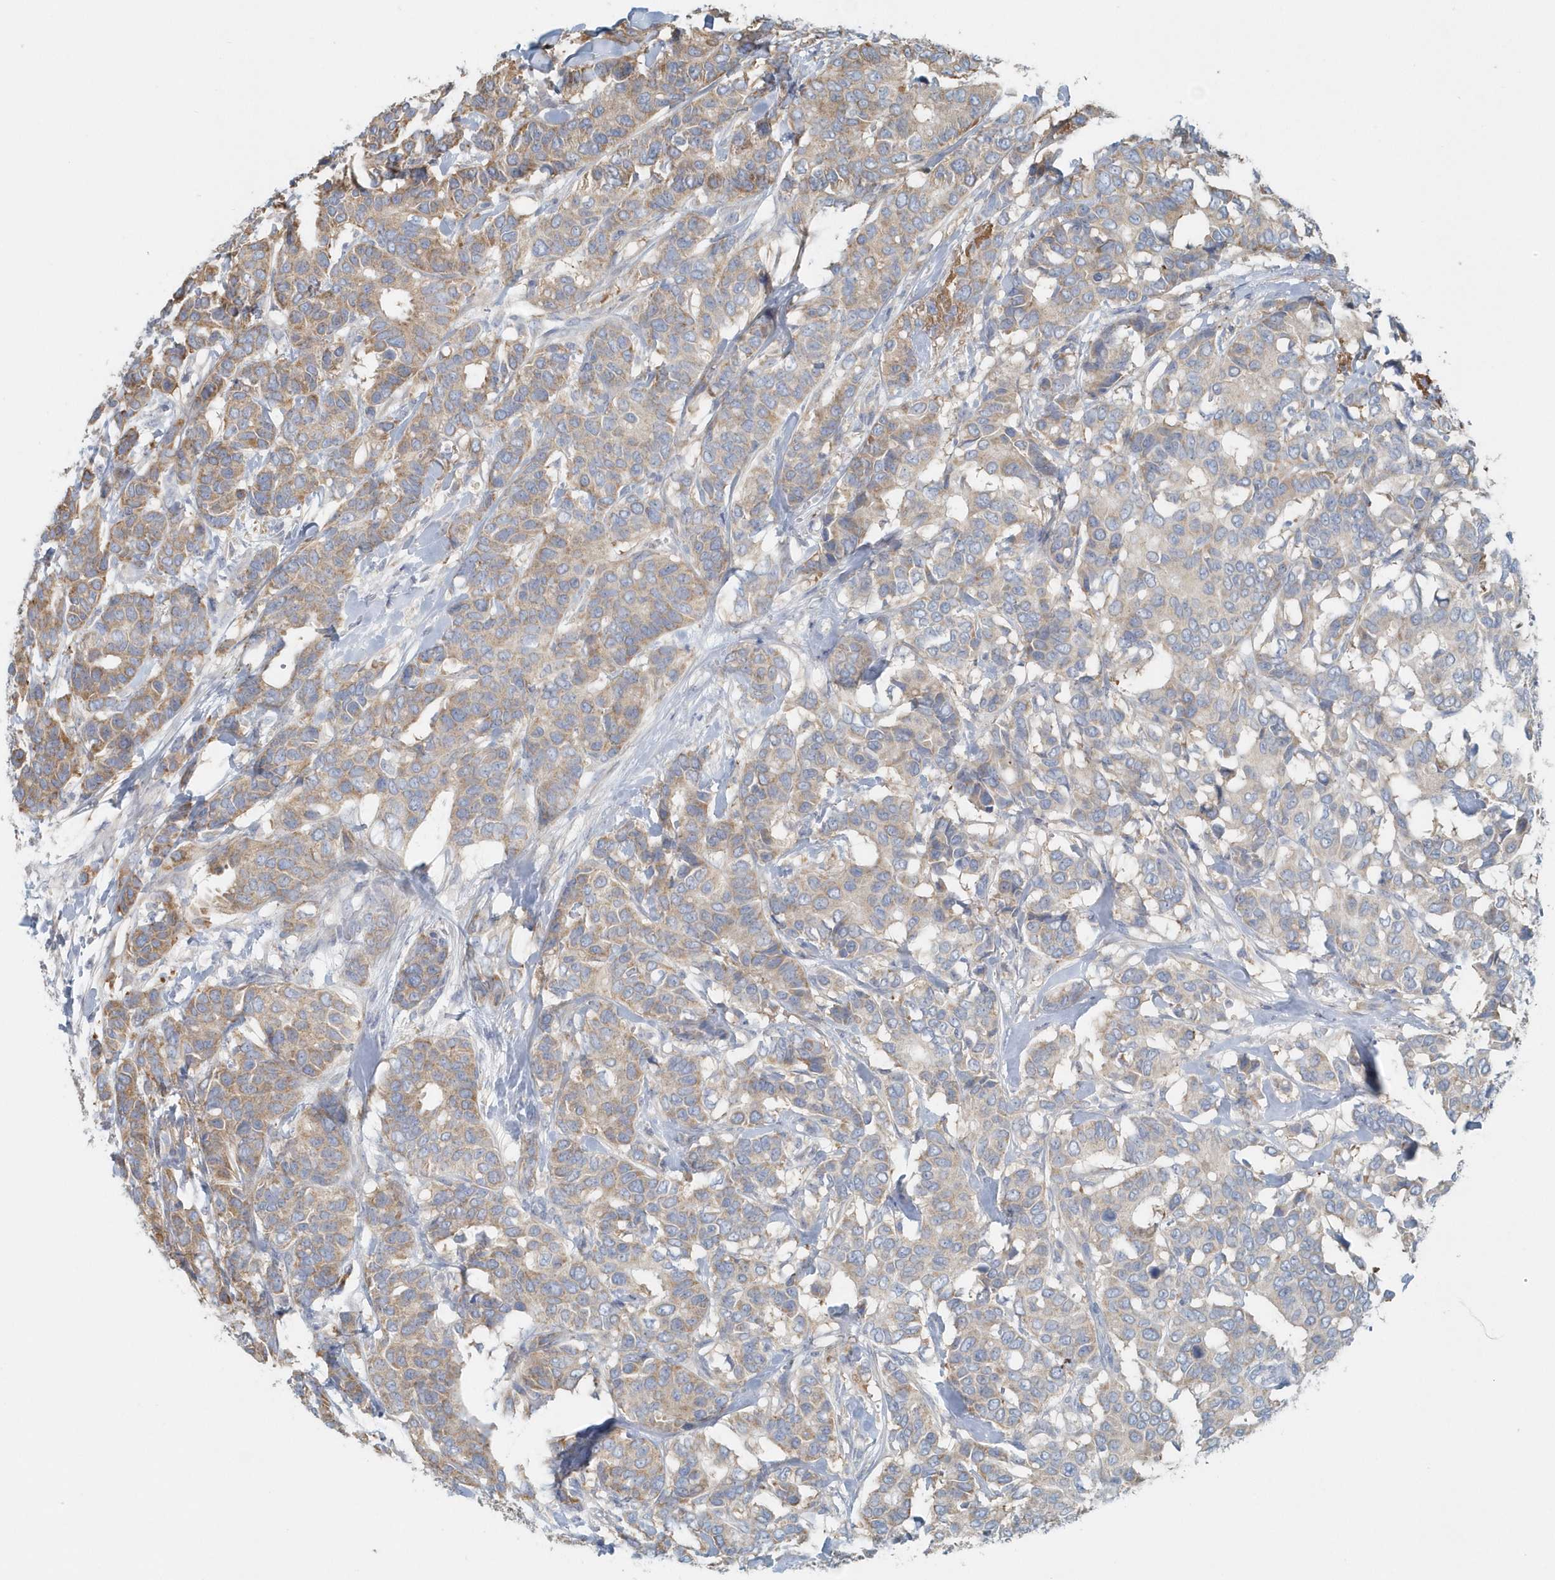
{"staining": {"intensity": "weak", "quantity": "25%-75%", "location": "cytoplasmic/membranous"}, "tissue": "breast cancer", "cell_type": "Tumor cells", "image_type": "cancer", "snomed": [{"axis": "morphology", "description": "Duct carcinoma"}, {"axis": "topography", "description": "Breast"}], "caption": "Immunohistochemical staining of human breast cancer (intraductal carcinoma) displays low levels of weak cytoplasmic/membranous protein expression in about 25%-75% of tumor cells.", "gene": "MMUT", "patient": {"sex": "female", "age": 87}}